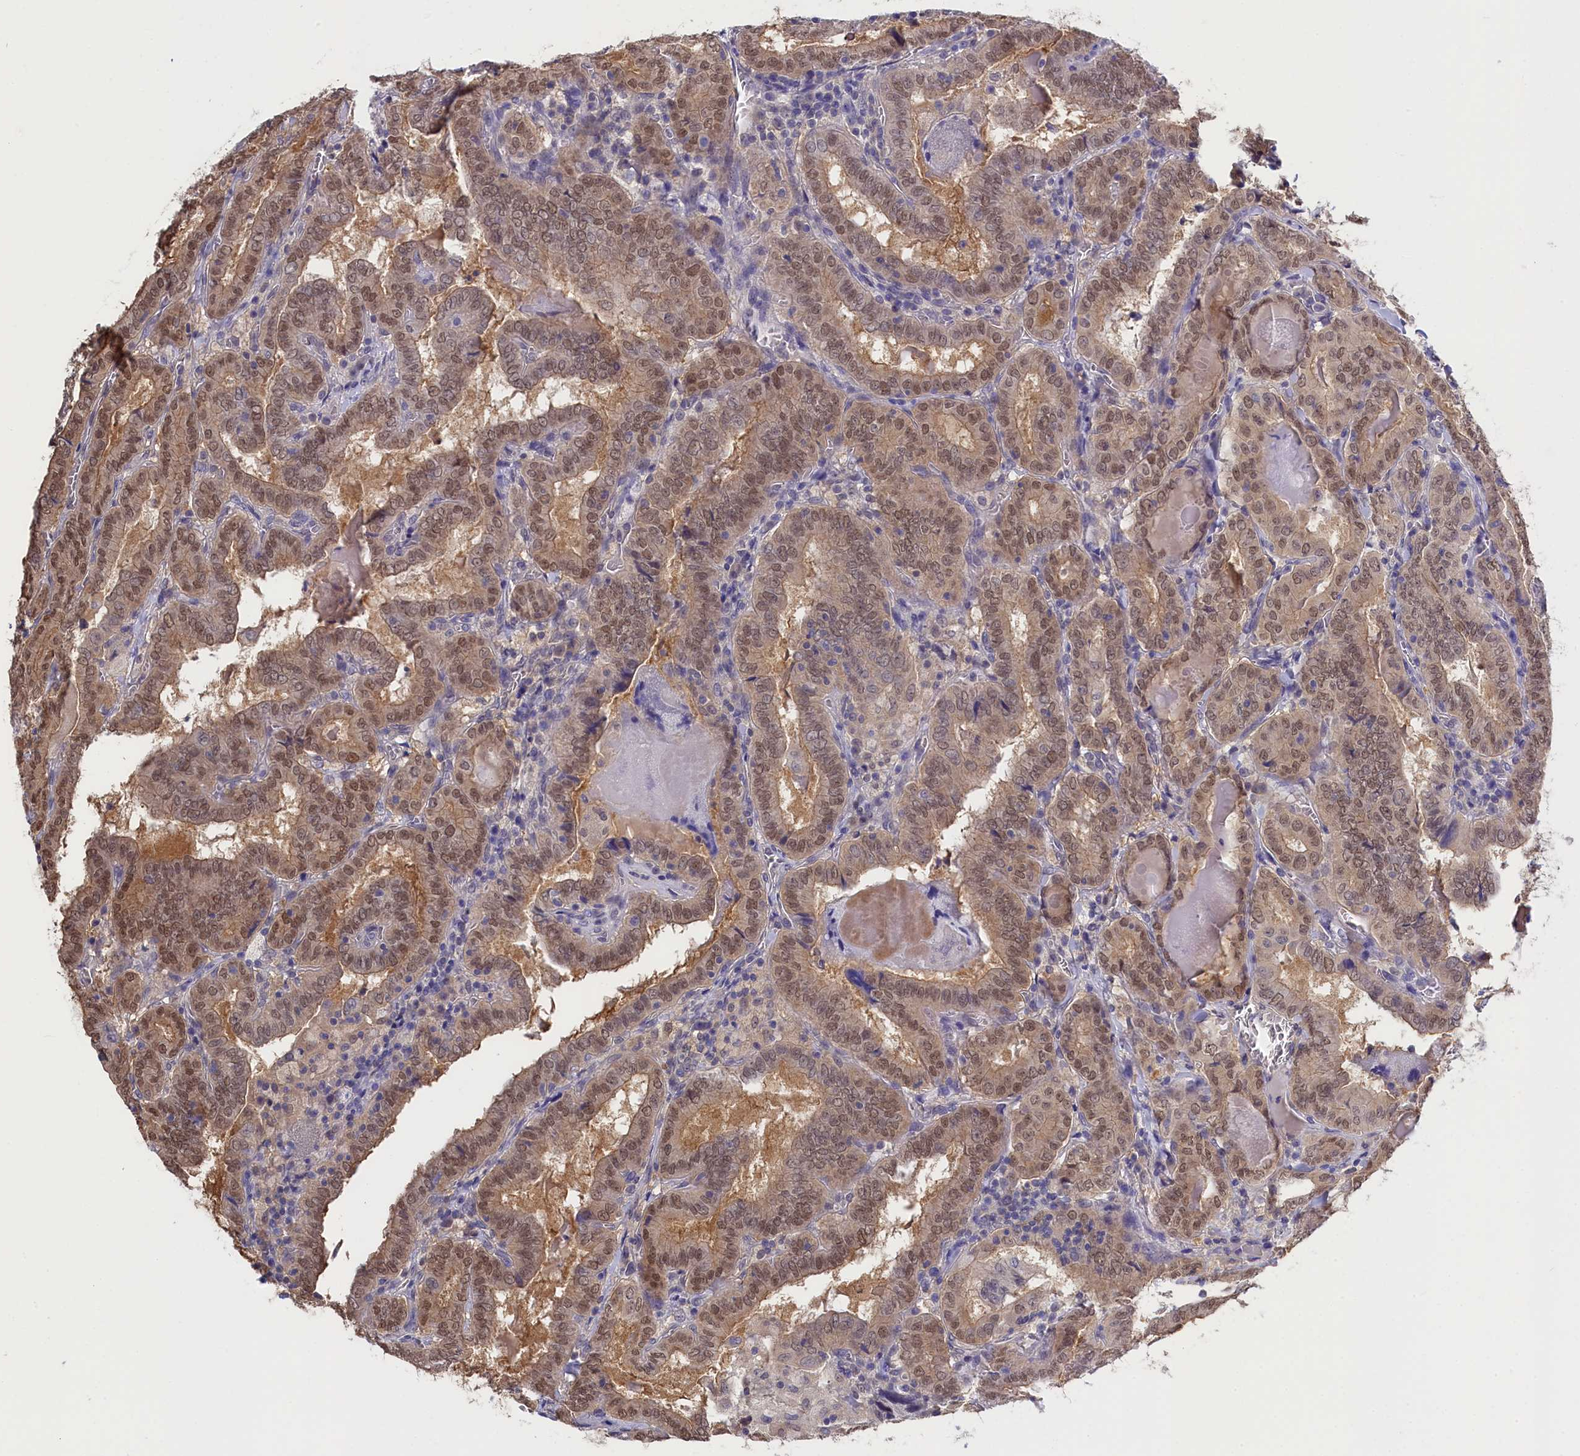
{"staining": {"intensity": "weak", "quantity": ">75%", "location": "cytoplasmic/membranous,nuclear"}, "tissue": "thyroid cancer", "cell_type": "Tumor cells", "image_type": "cancer", "snomed": [{"axis": "morphology", "description": "Papillary adenocarcinoma, NOS"}, {"axis": "topography", "description": "Thyroid gland"}], "caption": "Protein expression analysis of papillary adenocarcinoma (thyroid) displays weak cytoplasmic/membranous and nuclear positivity in about >75% of tumor cells.", "gene": "C11orf54", "patient": {"sex": "female", "age": 72}}